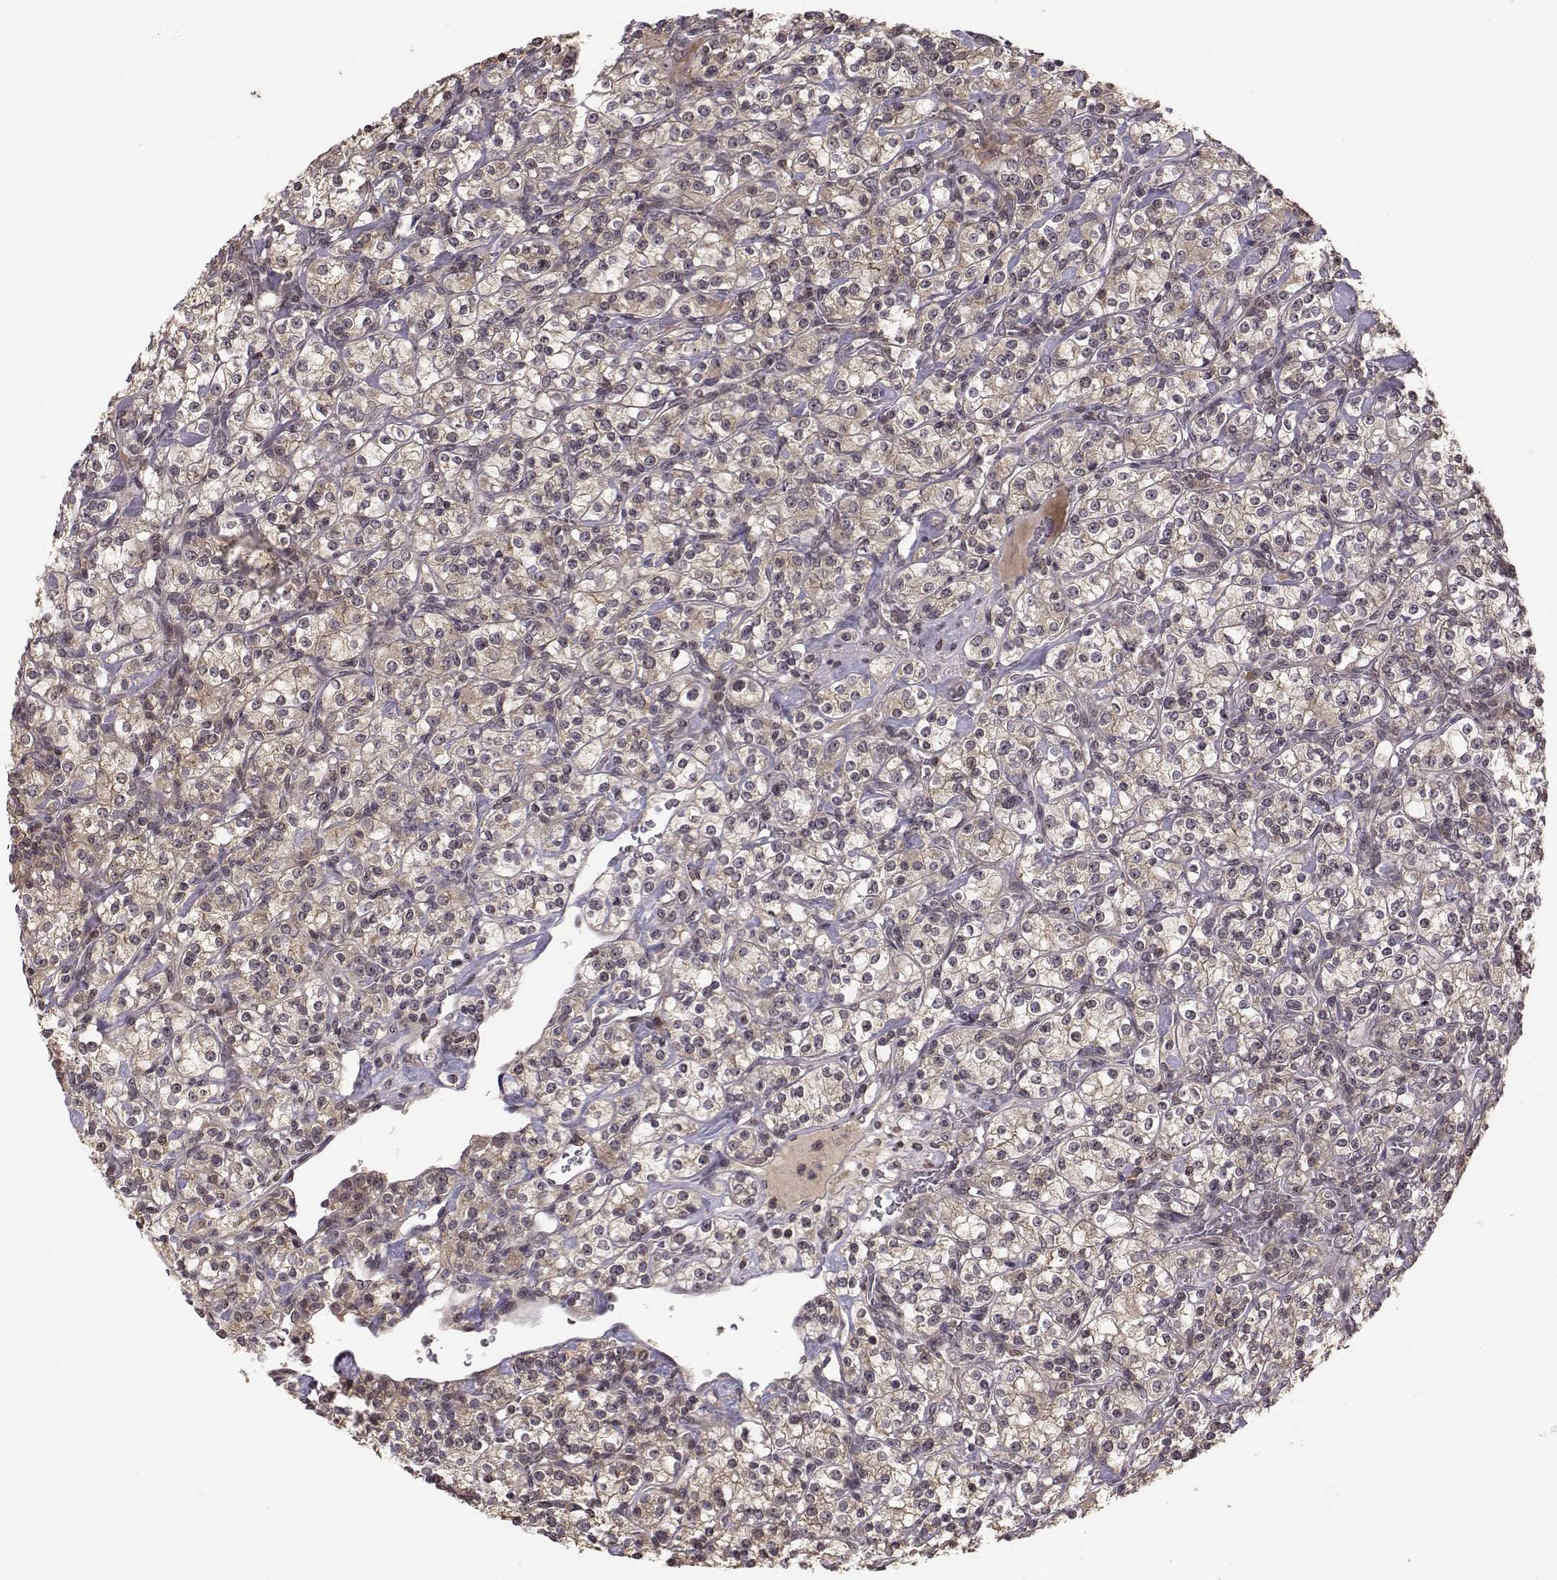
{"staining": {"intensity": "moderate", "quantity": "25%-75%", "location": "cytoplasmic/membranous"}, "tissue": "renal cancer", "cell_type": "Tumor cells", "image_type": "cancer", "snomed": [{"axis": "morphology", "description": "Adenocarcinoma, NOS"}, {"axis": "topography", "description": "Kidney"}], "caption": "IHC micrograph of renal cancer stained for a protein (brown), which shows medium levels of moderate cytoplasmic/membranous positivity in approximately 25%-75% of tumor cells.", "gene": "PLEKHG3", "patient": {"sex": "male", "age": 77}}